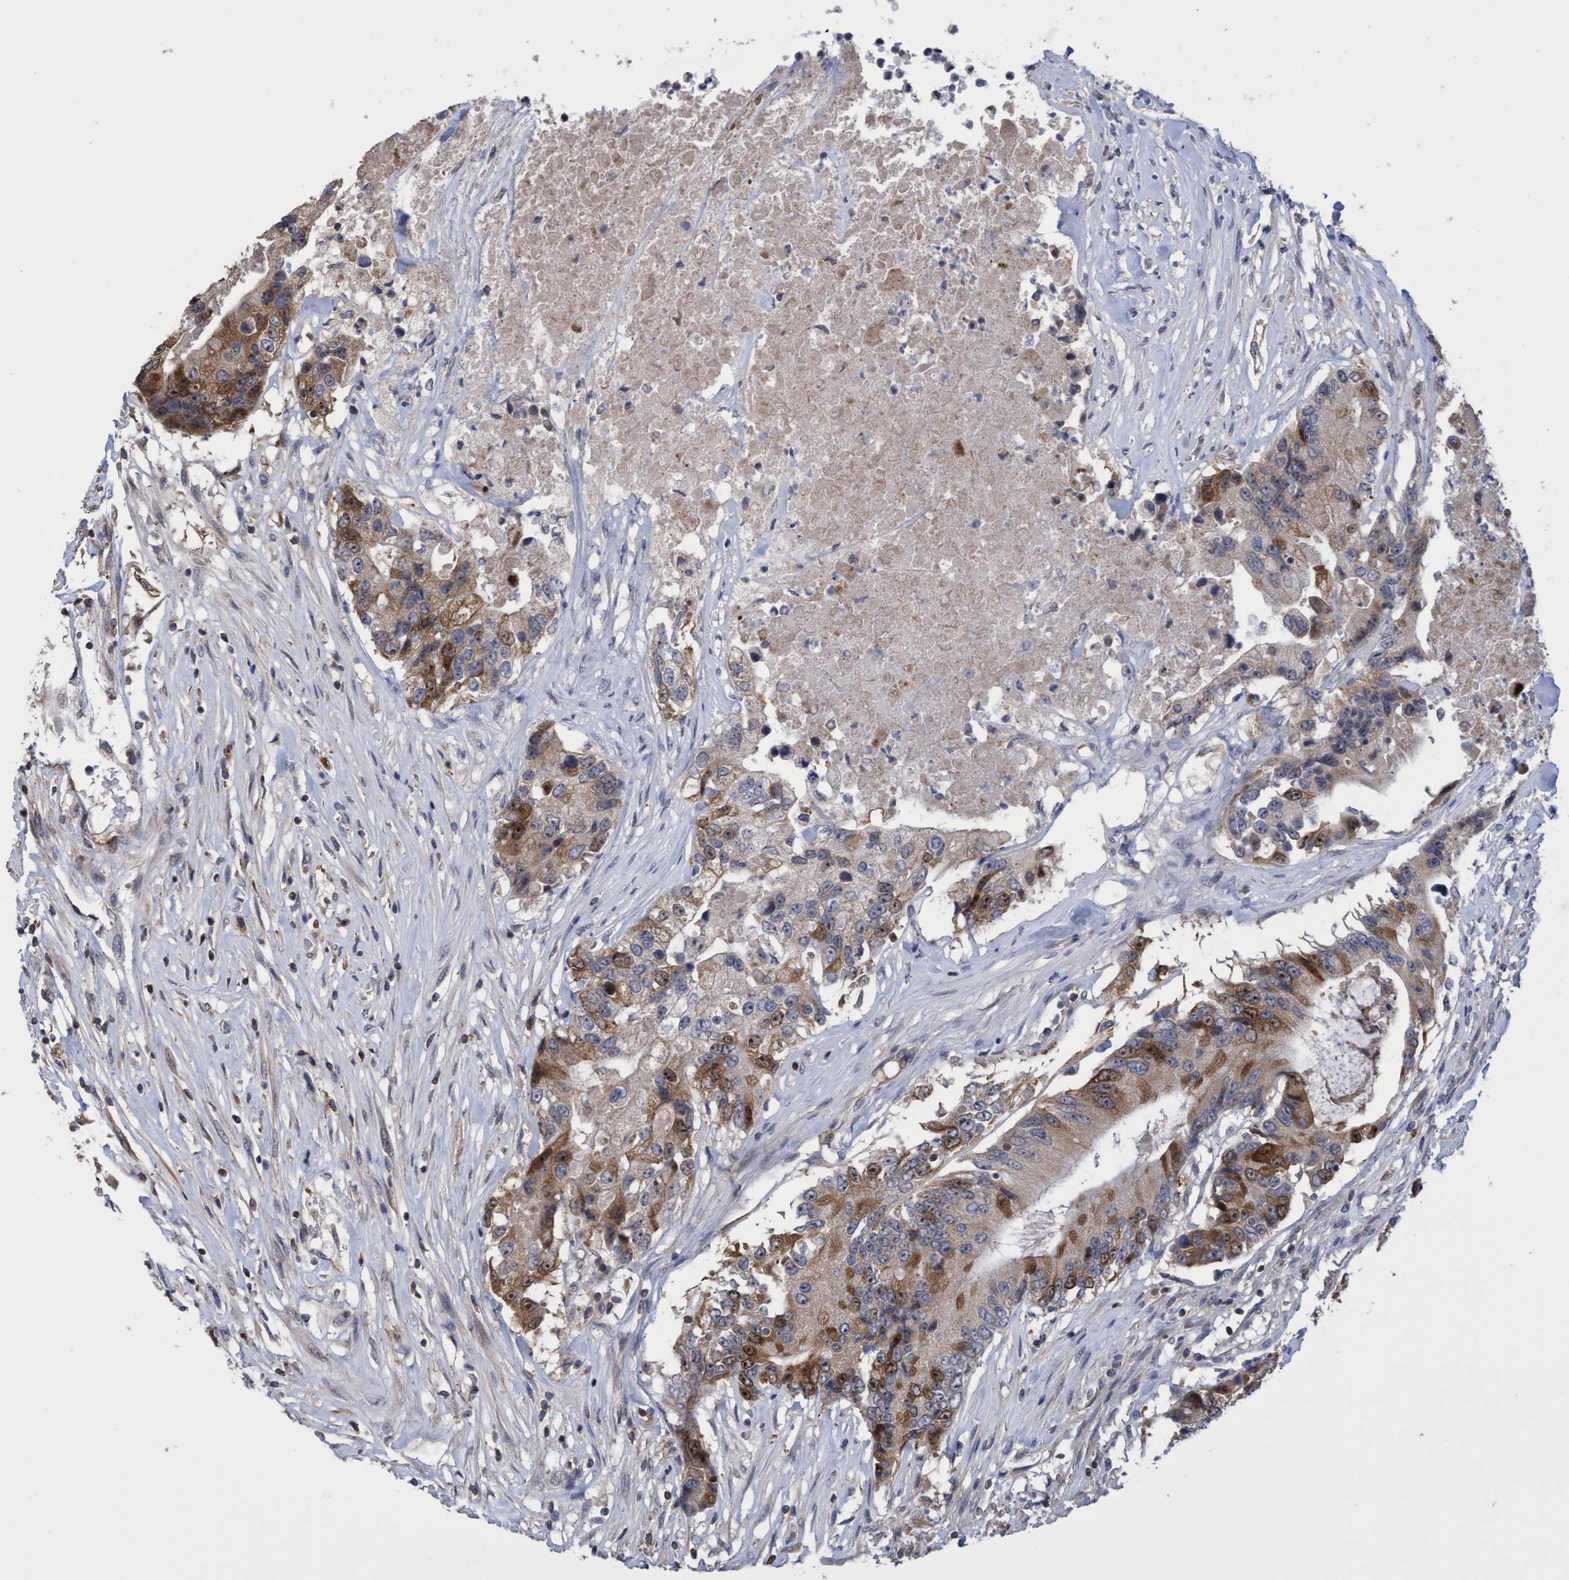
{"staining": {"intensity": "moderate", "quantity": ">75%", "location": "cytoplasmic/membranous,nuclear"}, "tissue": "colorectal cancer", "cell_type": "Tumor cells", "image_type": "cancer", "snomed": [{"axis": "morphology", "description": "Adenocarcinoma, NOS"}, {"axis": "topography", "description": "Colon"}], "caption": "There is medium levels of moderate cytoplasmic/membranous and nuclear expression in tumor cells of adenocarcinoma (colorectal), as demonstrated by immunohistochemical staining (brown color).", "gene": "SLBP", "patient": {"sex": "female", "age": 77}}